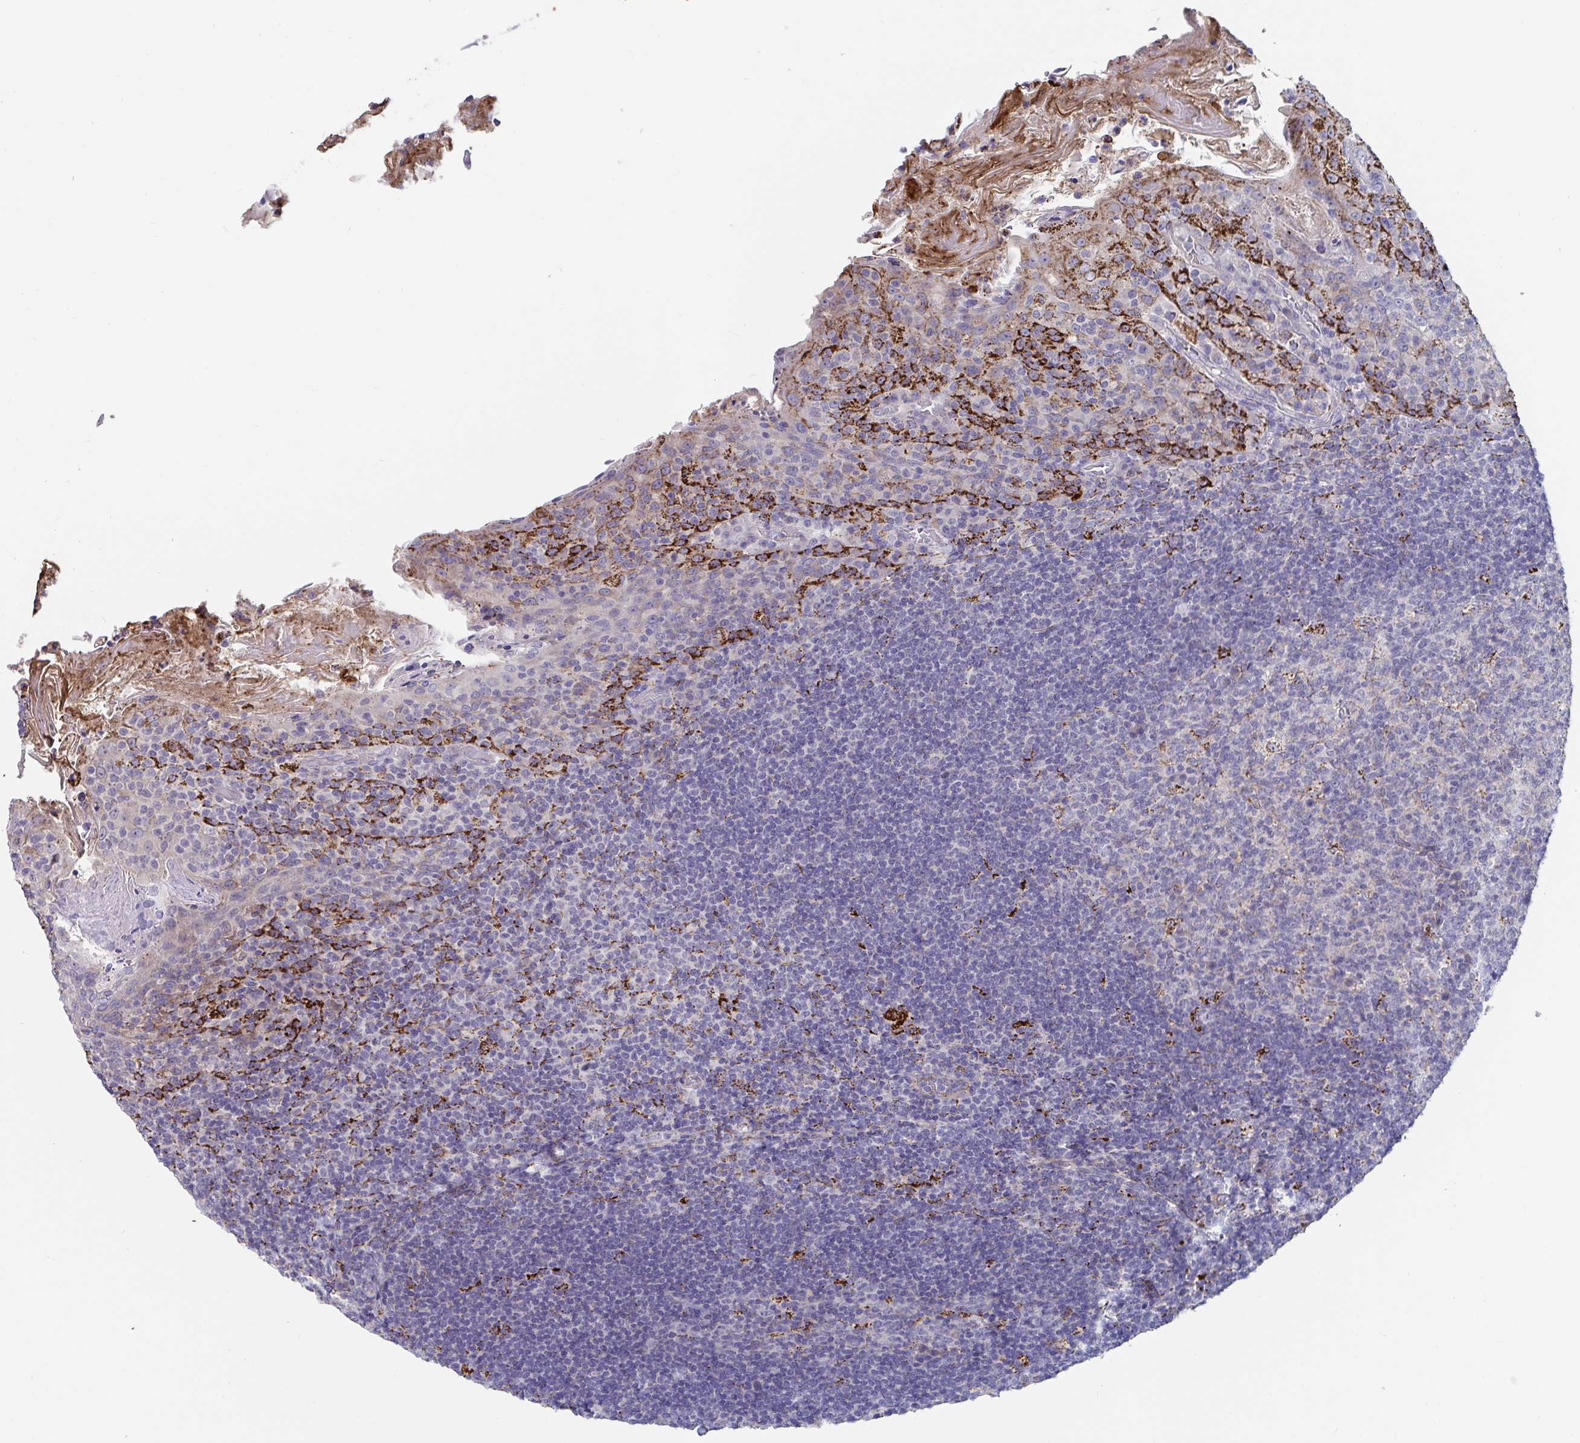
{"staining": {"intensity": "moderate", "quantity": "<25%", "location": "cytoplasmic/membranous"}, "tissue": "tonsil", "cell_type": "Germinal center cells", "image_type": "normal", "snomed": [{"axis": "morphology", "description": "Normal tissue, NOS"}, {"axis": "topography", "description": "Tonsil"}], "caption": "Tonsil stained with DAB immunohistochemistry demonstrates low levels of moderate cytoplasmic/membranous expression in approximately <25% of germinal center cells. (DAB IHC with brightfield microscopy, high magnification).", "gene": "FAM156A", "patient": {"sex": "female", "age": 10}}